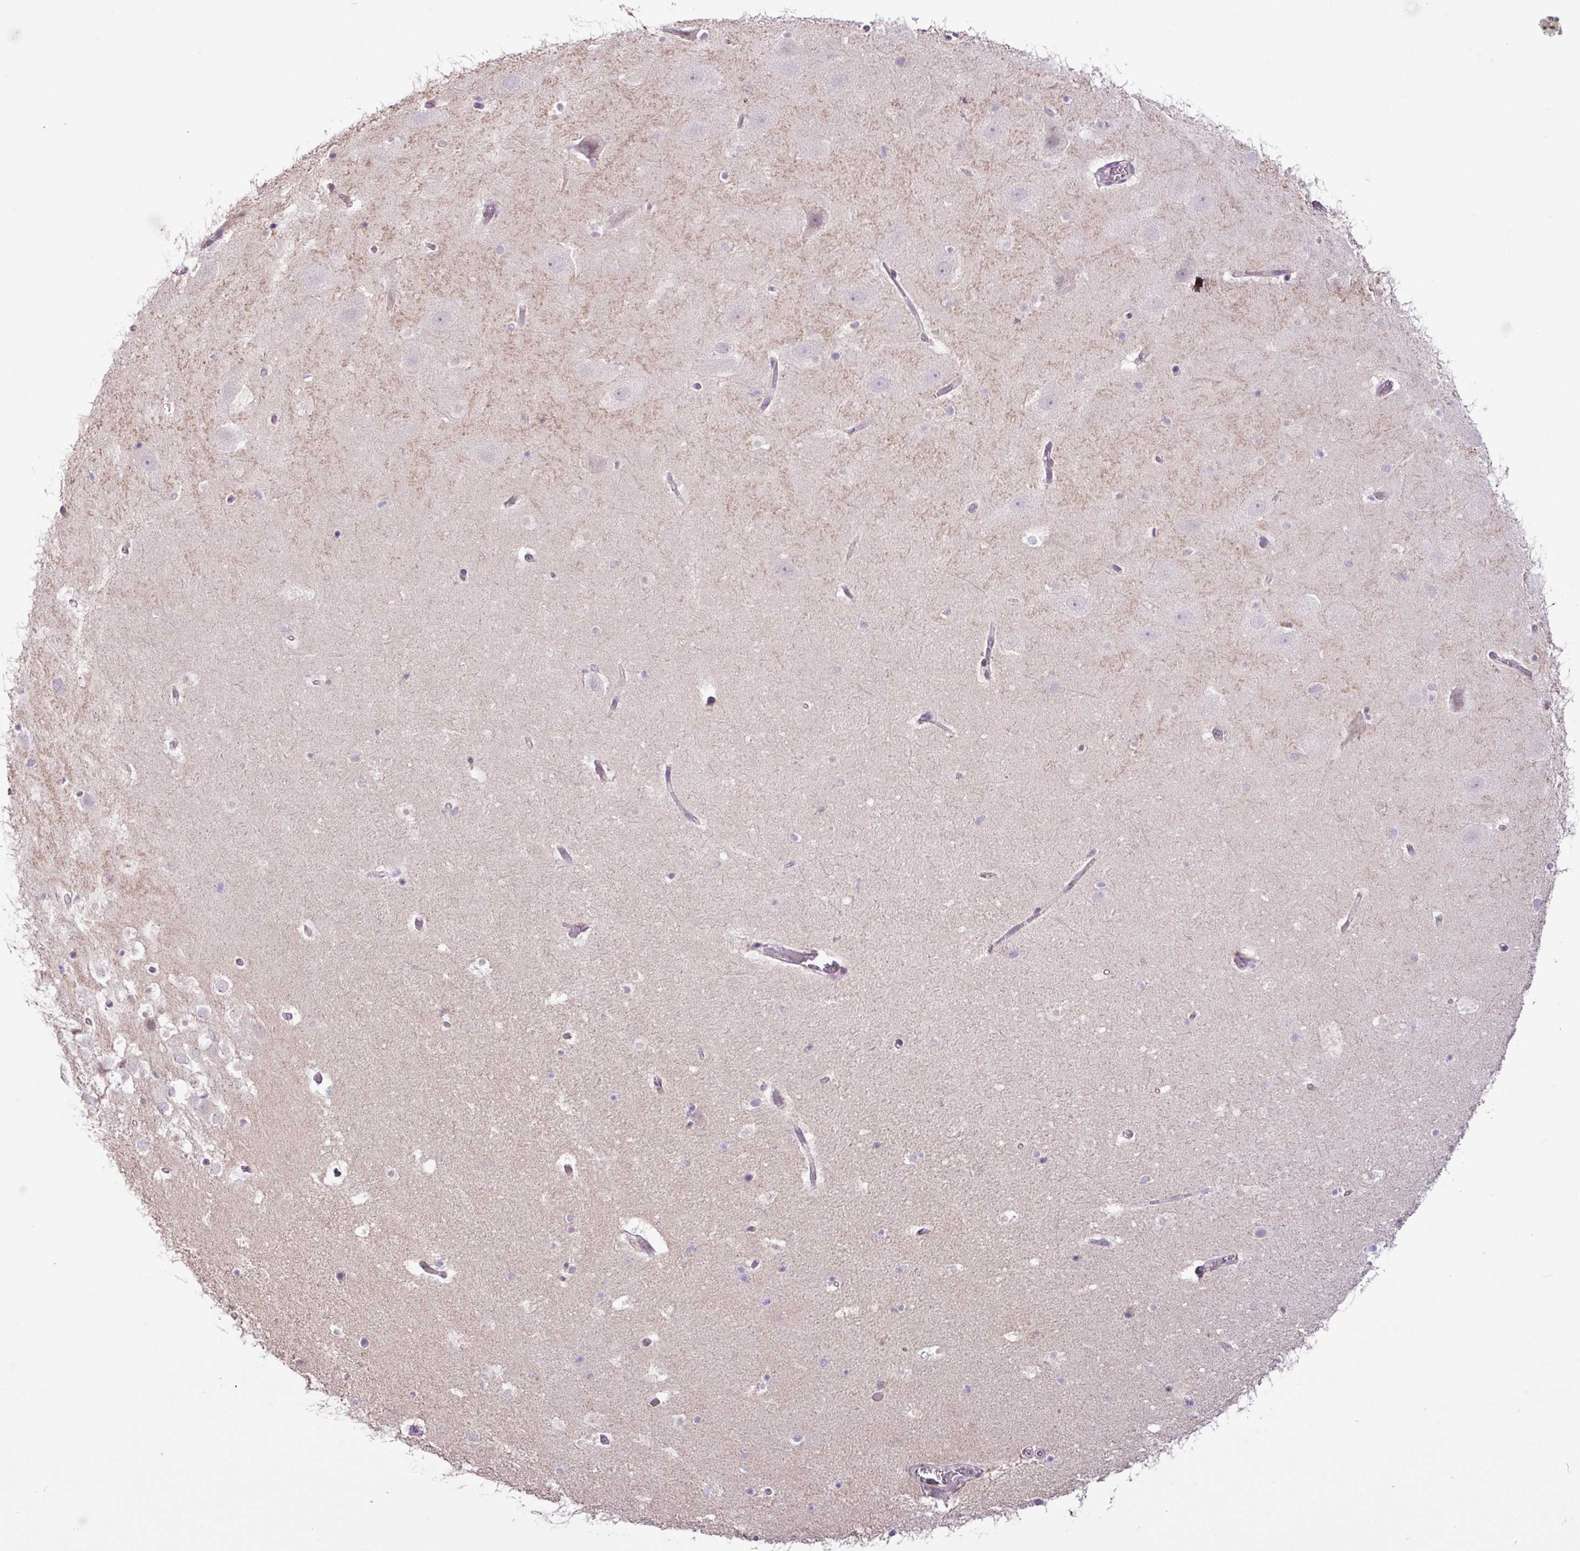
{"staining": {"intensity": "negative", "quantity": "none", "location": "none"}, "tissue": "hippocampus", "cell_type": "Glial cells", "image_type": "normal", "snomed": [{"axis": "morphology", "description": "Normal tissue, NOS"}, {"axis": "topography", "description": "Hippocampus"}], "caption": "Immunohistochemistry histopathology image of normal hippocampus: hippocampus stained with DAB (3,3'-diaminobenzidine) displays no significant protein positivity in glial cells.", "gene": "PNLDC1", "patient": {"sex": "male", "age": 37}}